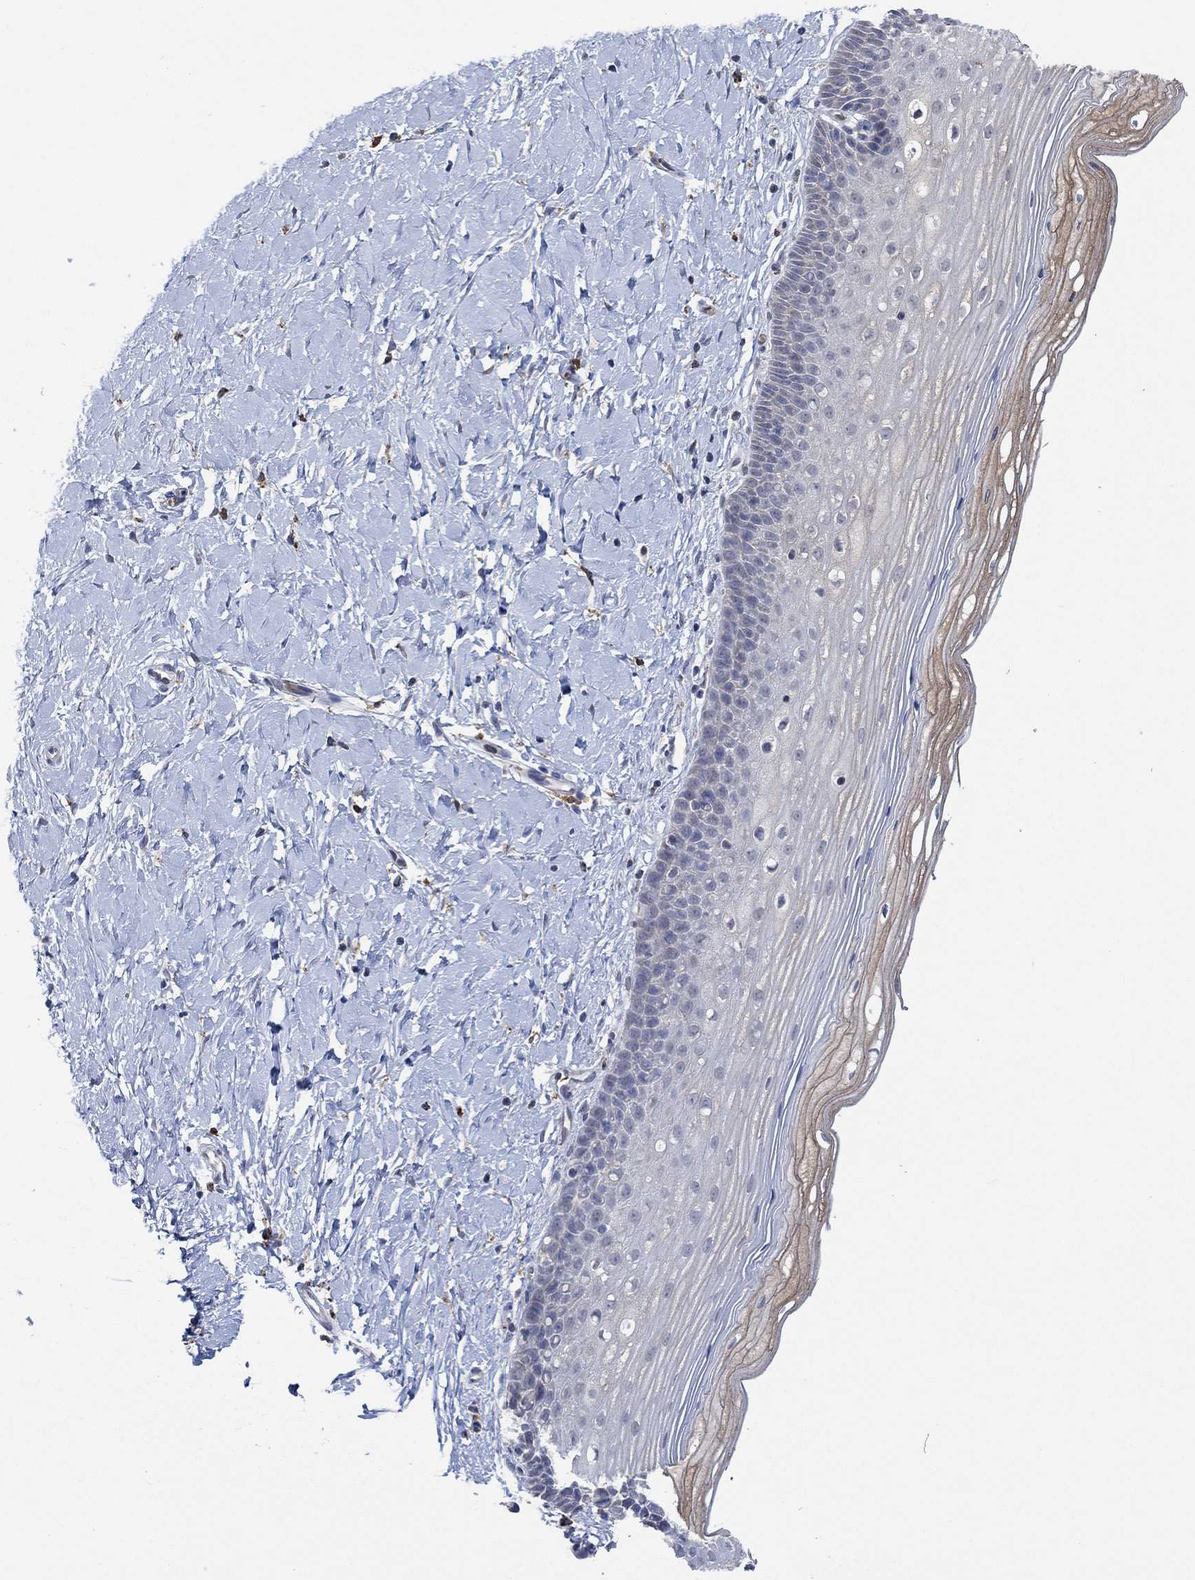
{"staining": {"intensity": "negative", "quantity": "none", "location": "none"}, "tissue": "cervix", "cell_type": "Glandular cells", "image_type": "normal", "snomed": [{"axis": "morphology", "description": "Normal tissue, NOS"}, {"axis": "topography", "description": "Cervix"}], "caption": "Immunohistochemistry (IHC) of unremarkable cervix displays no expression in glandular cells.", "gene": "MPP1", "patient": {"sex": "female", "age": 37}}